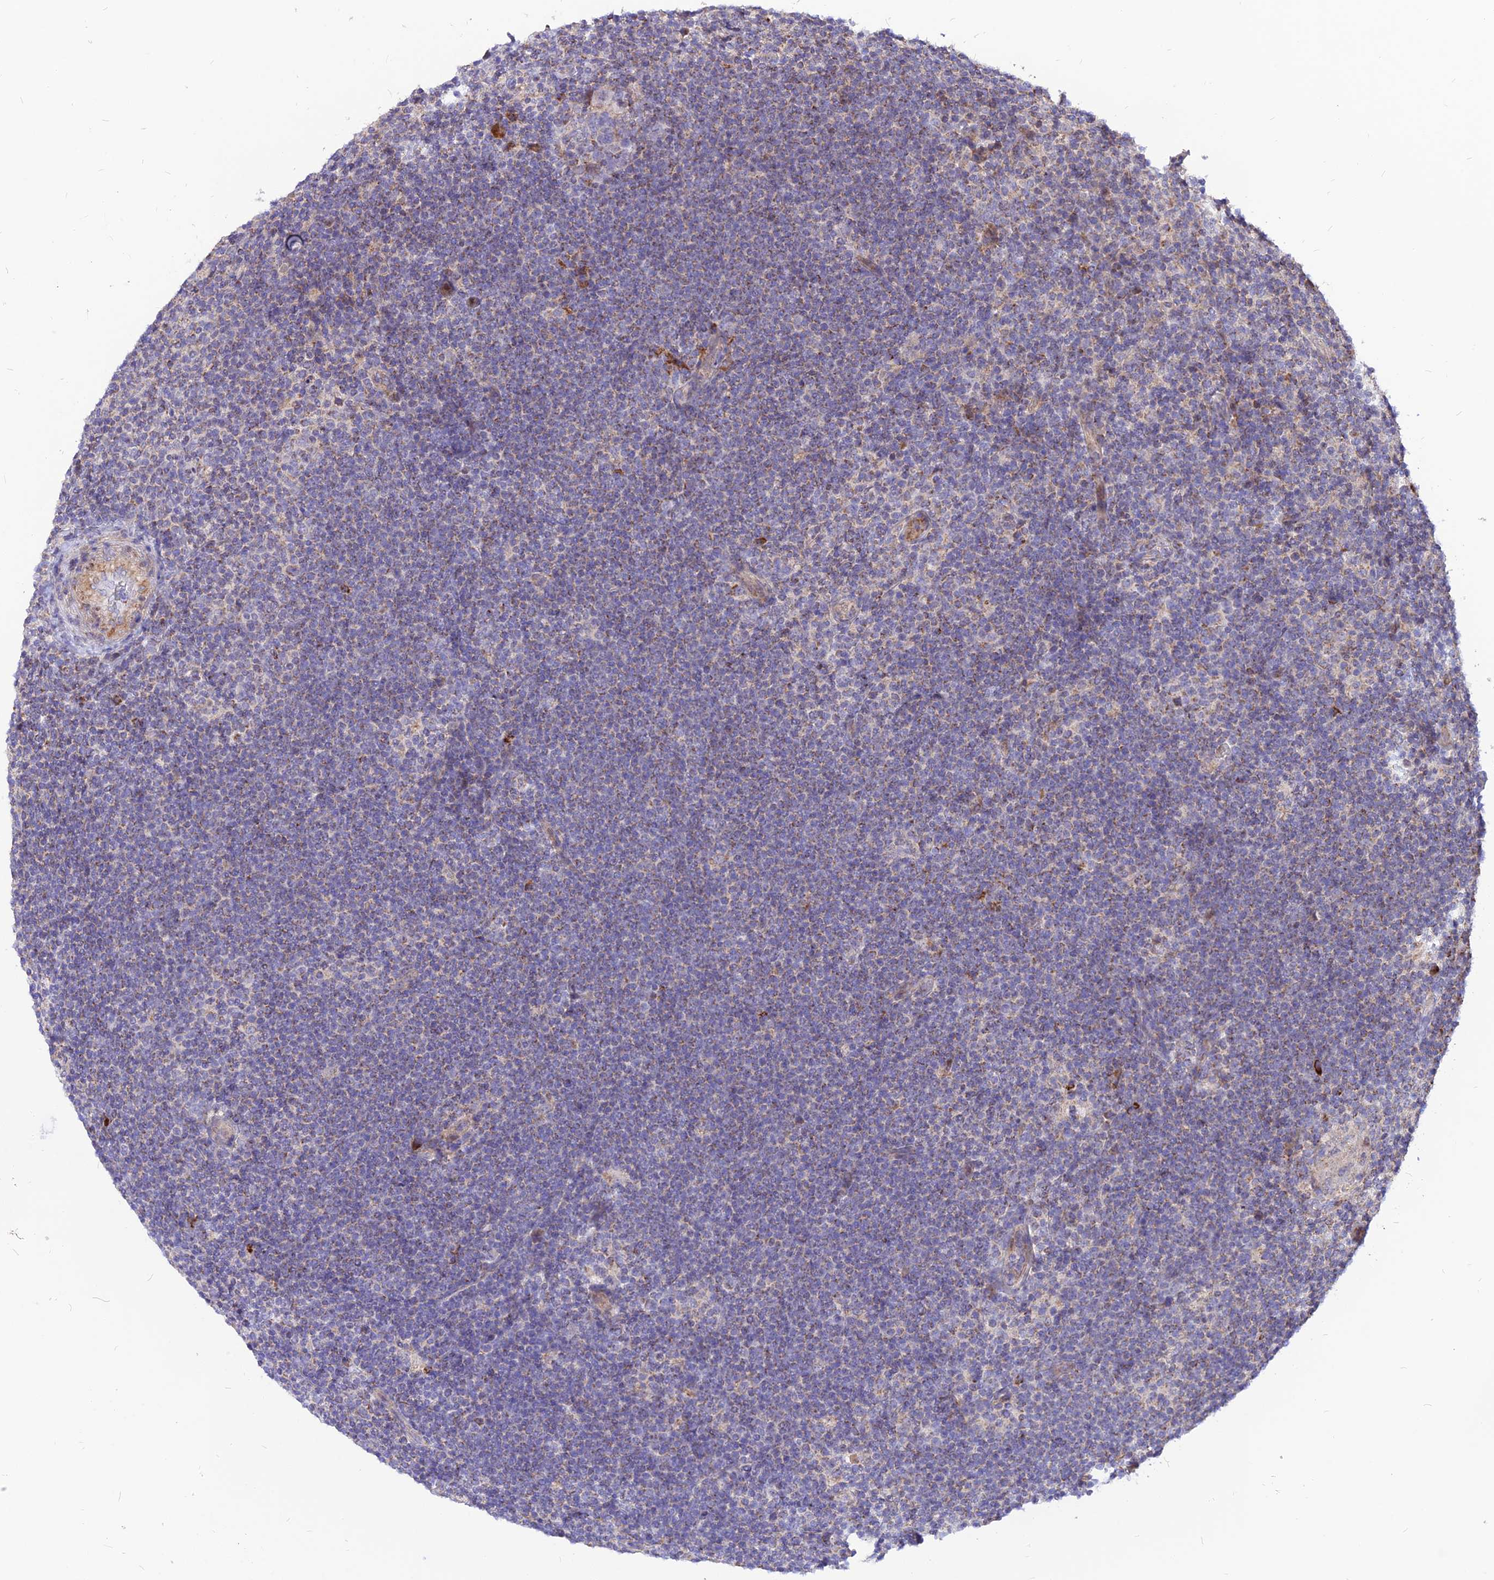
{"staining": {"intensity": "negative", "quantity": "none", "location": "none"}, "tissue": "lymphoma", "cell_type": "Tumor cells", "image_type": "cancer", "snomed": [{"axis": "morphology", "description": "Hodgkin's disease, NOS"}, {"axis": "topography", "description": "Lymph node"}], "caption": "Immunohistochemical staining of human lymphoma reveals no significant positivity in tumor cells.", "gene": "ECI1", "patient": {"sex": "female", "age": 57}}